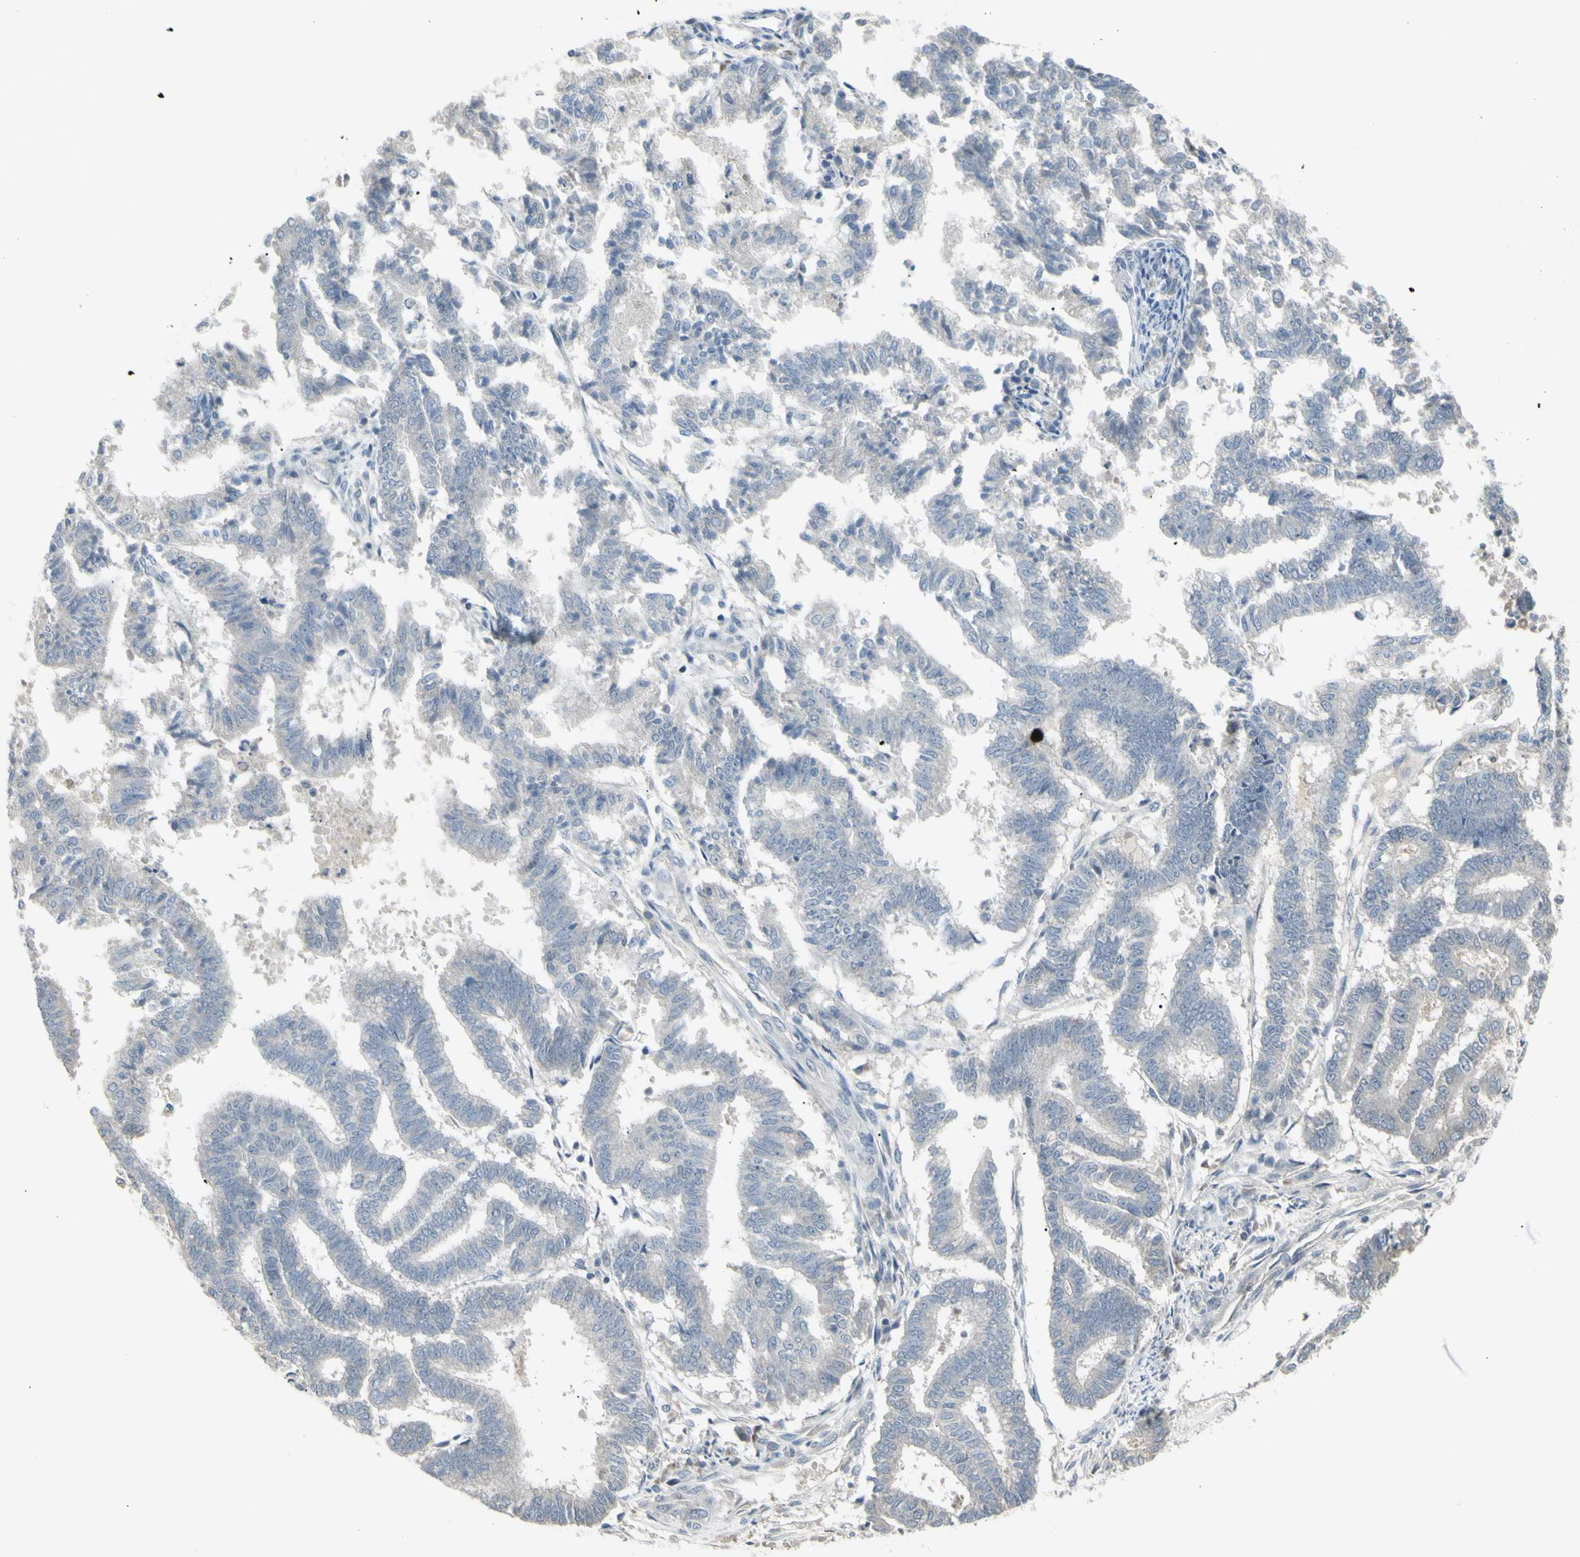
{"staining": {"intensity": "negative", "quantity": "none", "location": "none"}, "tissue": "endometrial cancer", "cell_type": "Tumor cells", "image_type": "cancer", "snomed": [{"axis": "morphology", "description": "Necrosis, NOS"}, {"axis": "morphology", "description": "Adenocarcinoma, NOS"}, {"axis": "topography", "description": "Endometrium"}], "caption": "Adenocarcinoma (endometrial) stained for a protein using immunohistochemistry (IHC) exhibits no positivity tumor cells.", "gene": "PIAS4", "patient": {"sex": "female", "age": 79}}